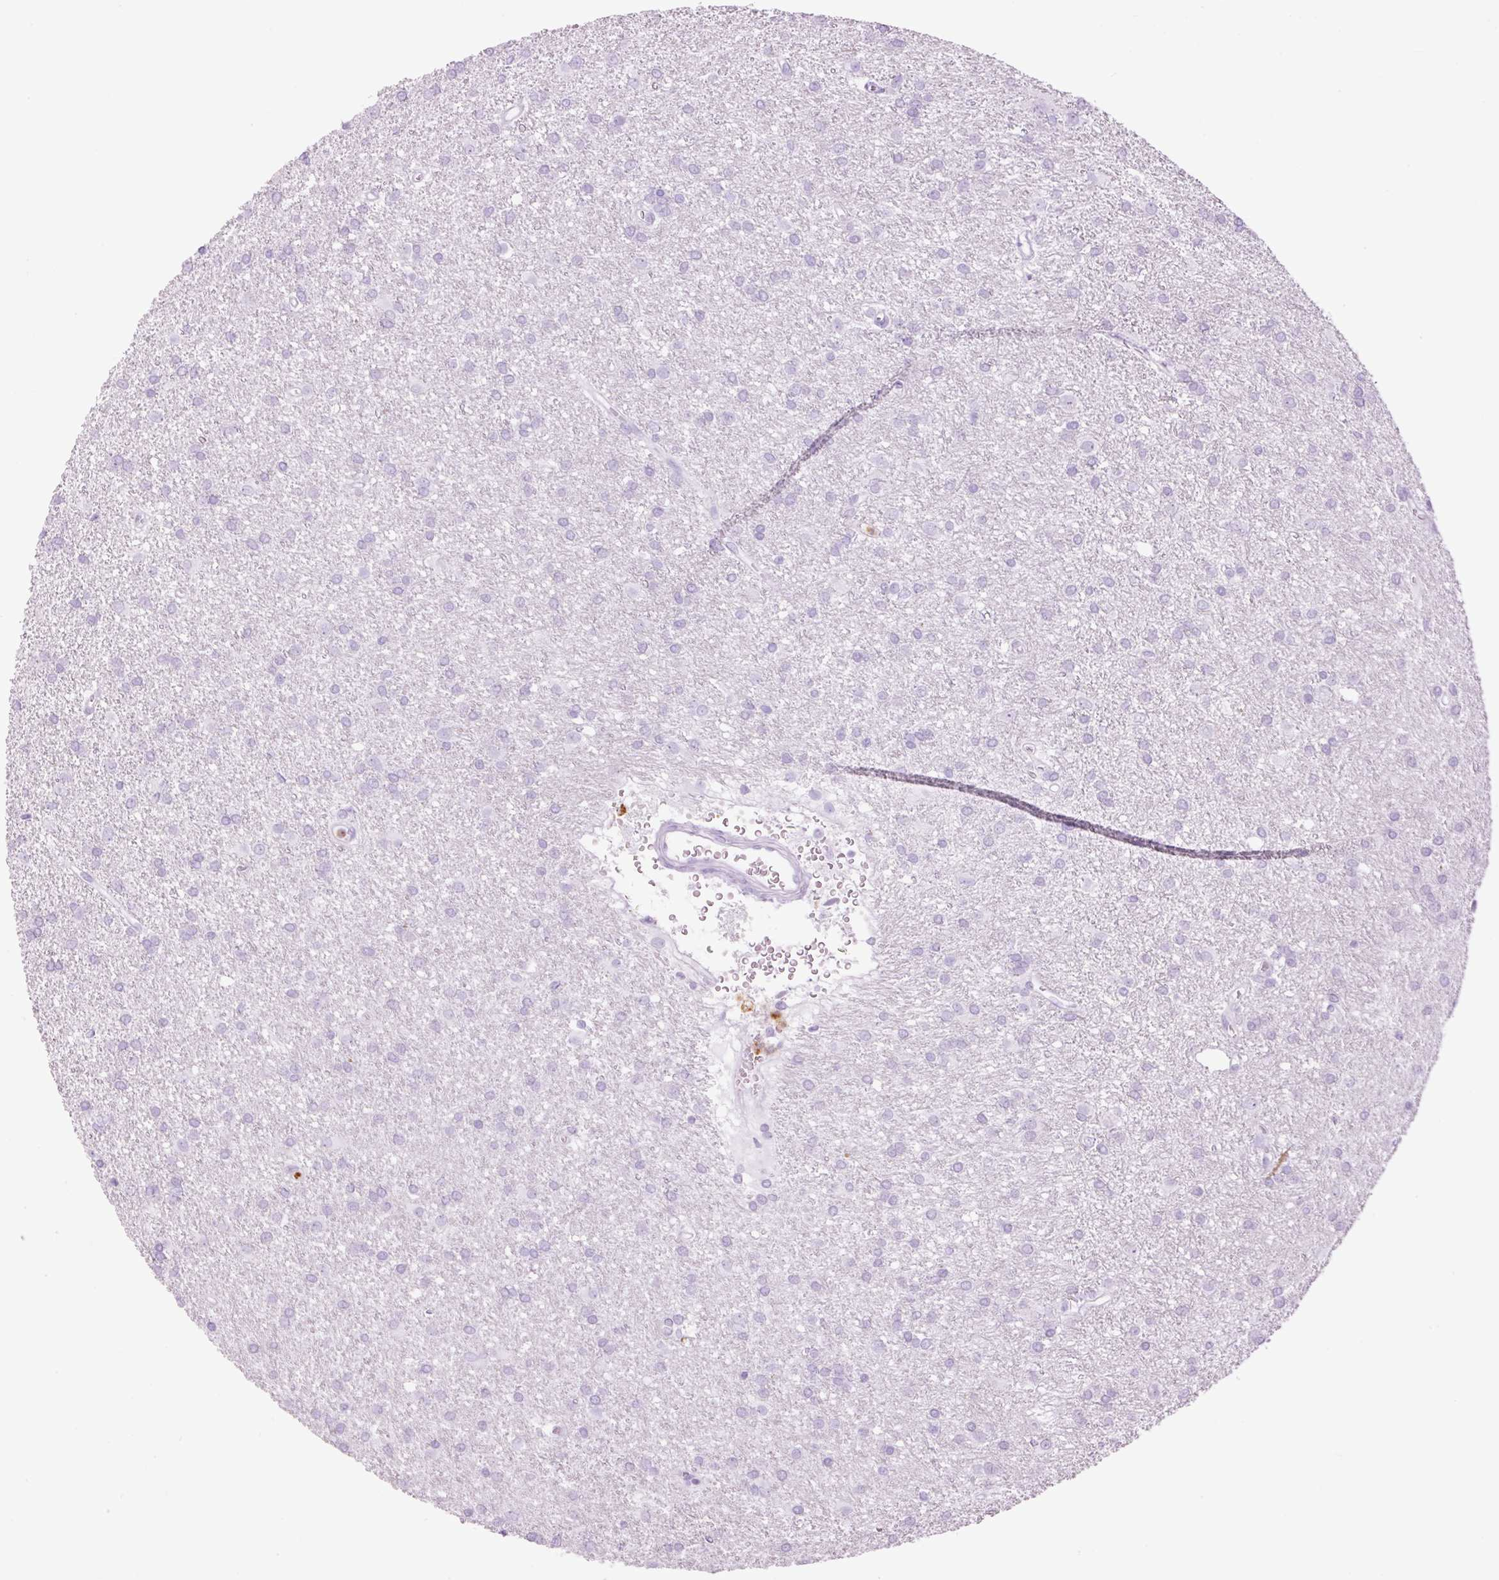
{"staining": {"intensity": "negative", "quantity": "none", "location": "none"}, "tissue": "glioma", "cell_type": "Tumor cells", "image_type": "cancer", "snomed": [{"axis": "morphology", "description": "Glioma, malignant, High grade"}, {"axis": "topography", "description": "Brain"}], "caption": "IHC micrograph of malignant glioma (high-grade) stained for a protein (brown), which demonstrates no positivity in tumor cells.", "gene": "LYZ", "patient": {"sex": "female", "age": 50}}